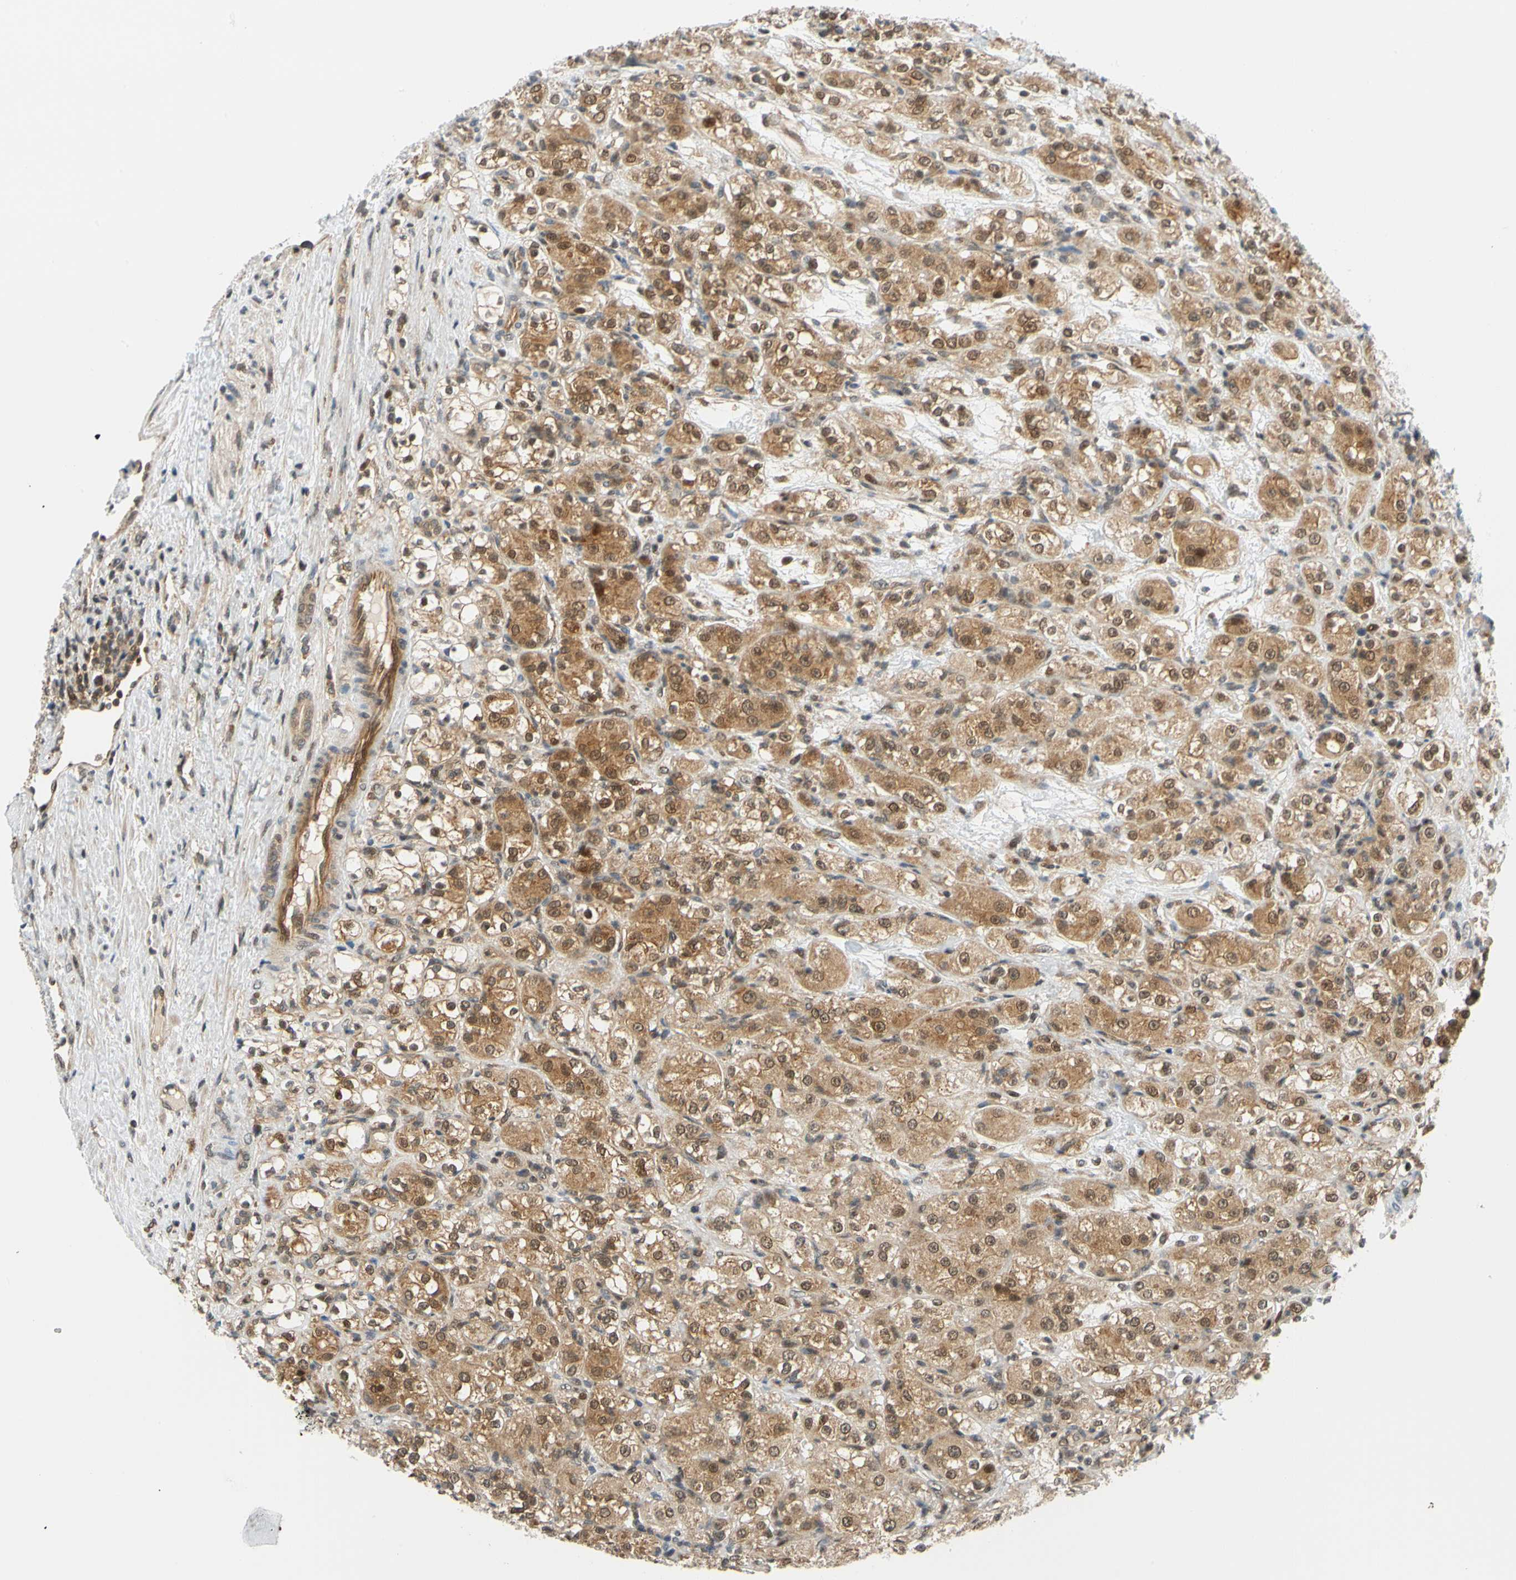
{"staining": {"intensity": "moderate", "quantity": ">75%", "location": "cytoplasmic/membranous"}, "tissue": "renal cancer", "cell_type": "Tumor cells", "image_type": "cancer", "snomed": [{"axis": "morphology", "description": "Normal tissue, NOS"}, {"axis": "morphology", "description": "Adenocarcinoma, NOS"}, {"axis": "topography", "description": "Kidney"}], "caption": "Immunohistochemical staining of adenocarcinoma (renal) displays medium levels of moderate cytoplasmic/membranous staining in about >75% of tumor cells. The protein is shown in brown color, while the nuclei are stained blue.", "gene": "MAPK9", "patient": {"sex": "male", "age": 61}}